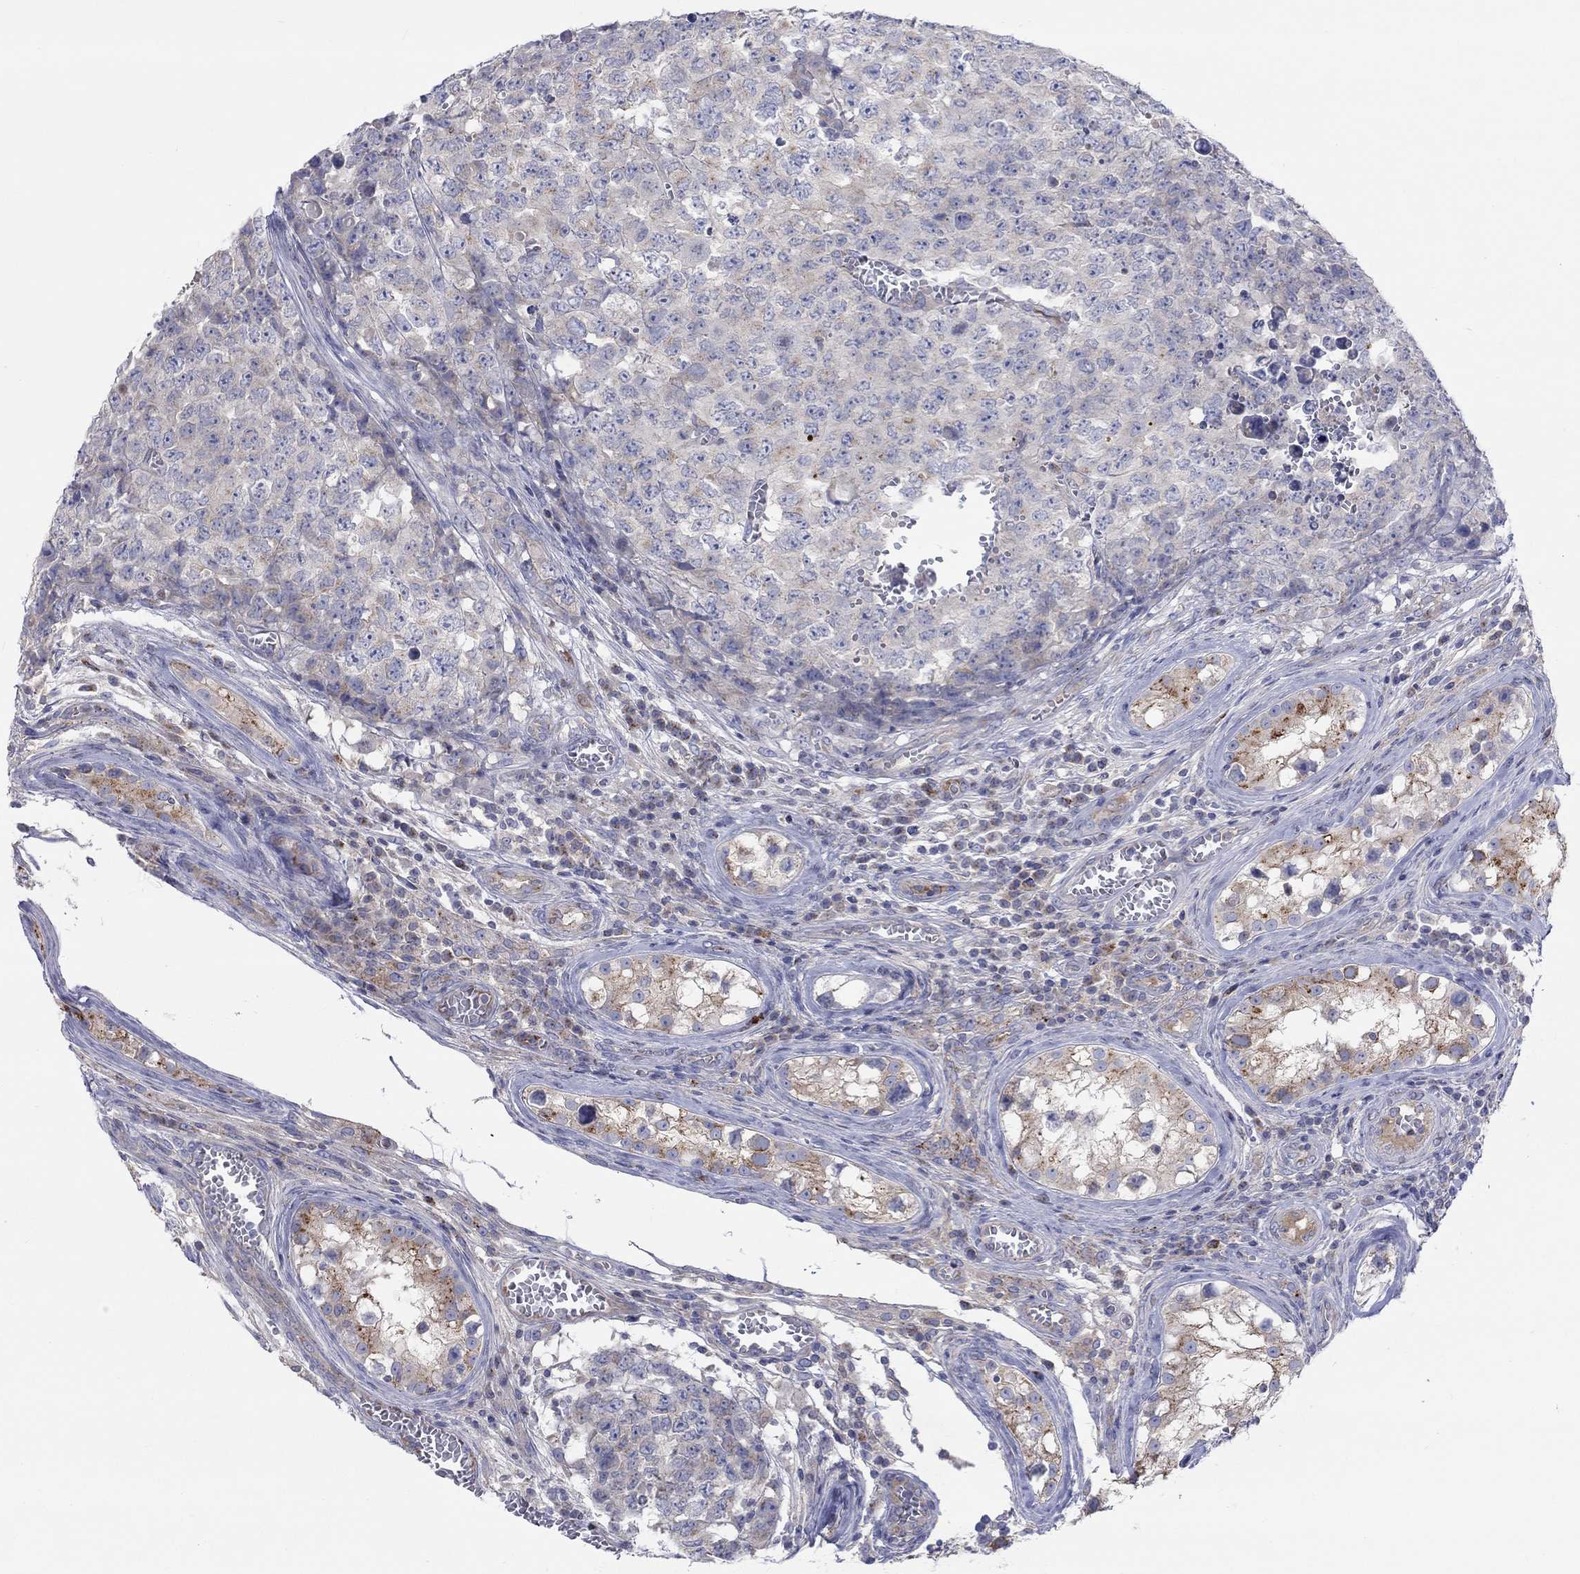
{"staining": {"intensity": "negative", "quantity": "none", "location": "none"}, "tissue": "testis cancer", "cell_type": "Tumor cells", "image_type": "cancer", "snomed": [{"axis": "morphology", "description": "Carcinoma, Embryonal, NOS"}, {"axis": "topography", "description": "Testis"}], "caption": "Immunohistochemical staining of human testis cancer (embryonal carcinoma) exhibits no significant staining in tumor cells.", "gene": "BCO2", "patient": {"sex": "male", "age": 23}}